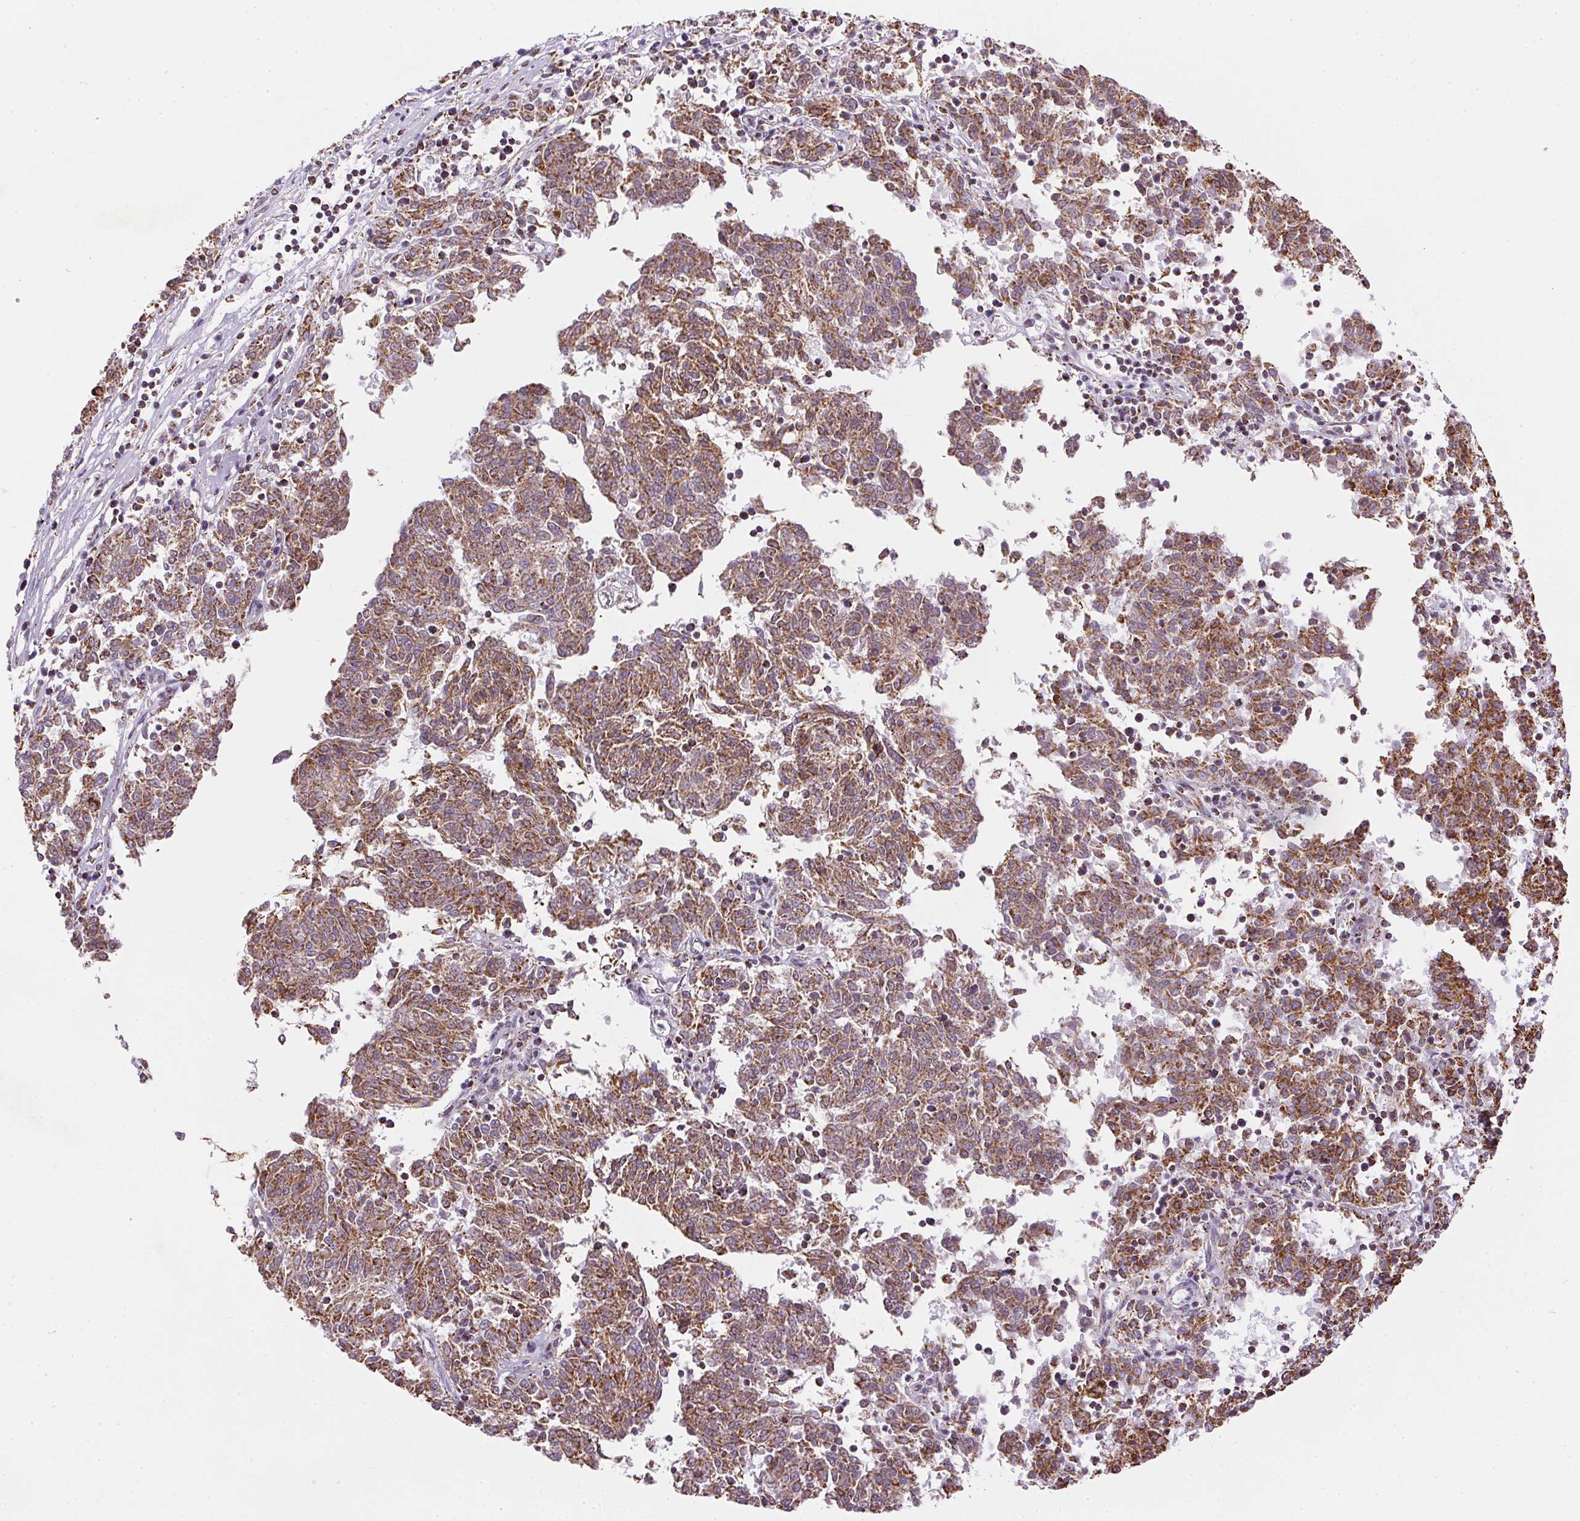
{"staining": {"intensity": "moderate", "quantity": ">75%", "location": "cytoplasmic/membranous"}, "tissue": "melanoma", "cell_type": "Tumor cells", "image_type": "cancer", "snomed": [{"axis": "morphology", "description": "Malignant melanoma, NOS"}, {"axis": "topography", "description": "Skin"}], "caption": "Immunohistochemical staining of human malignant melanoma exhibits medium levels of moderate cytoplasmic/membranous positivity in about >75% of tumor cells. Using DAB (brown) and hematoxylin (blue) stains, captured at high magnification using brightfield microscopy.", "gene": "MAPK11", "patient": {"sex": "female", "age": 72}}